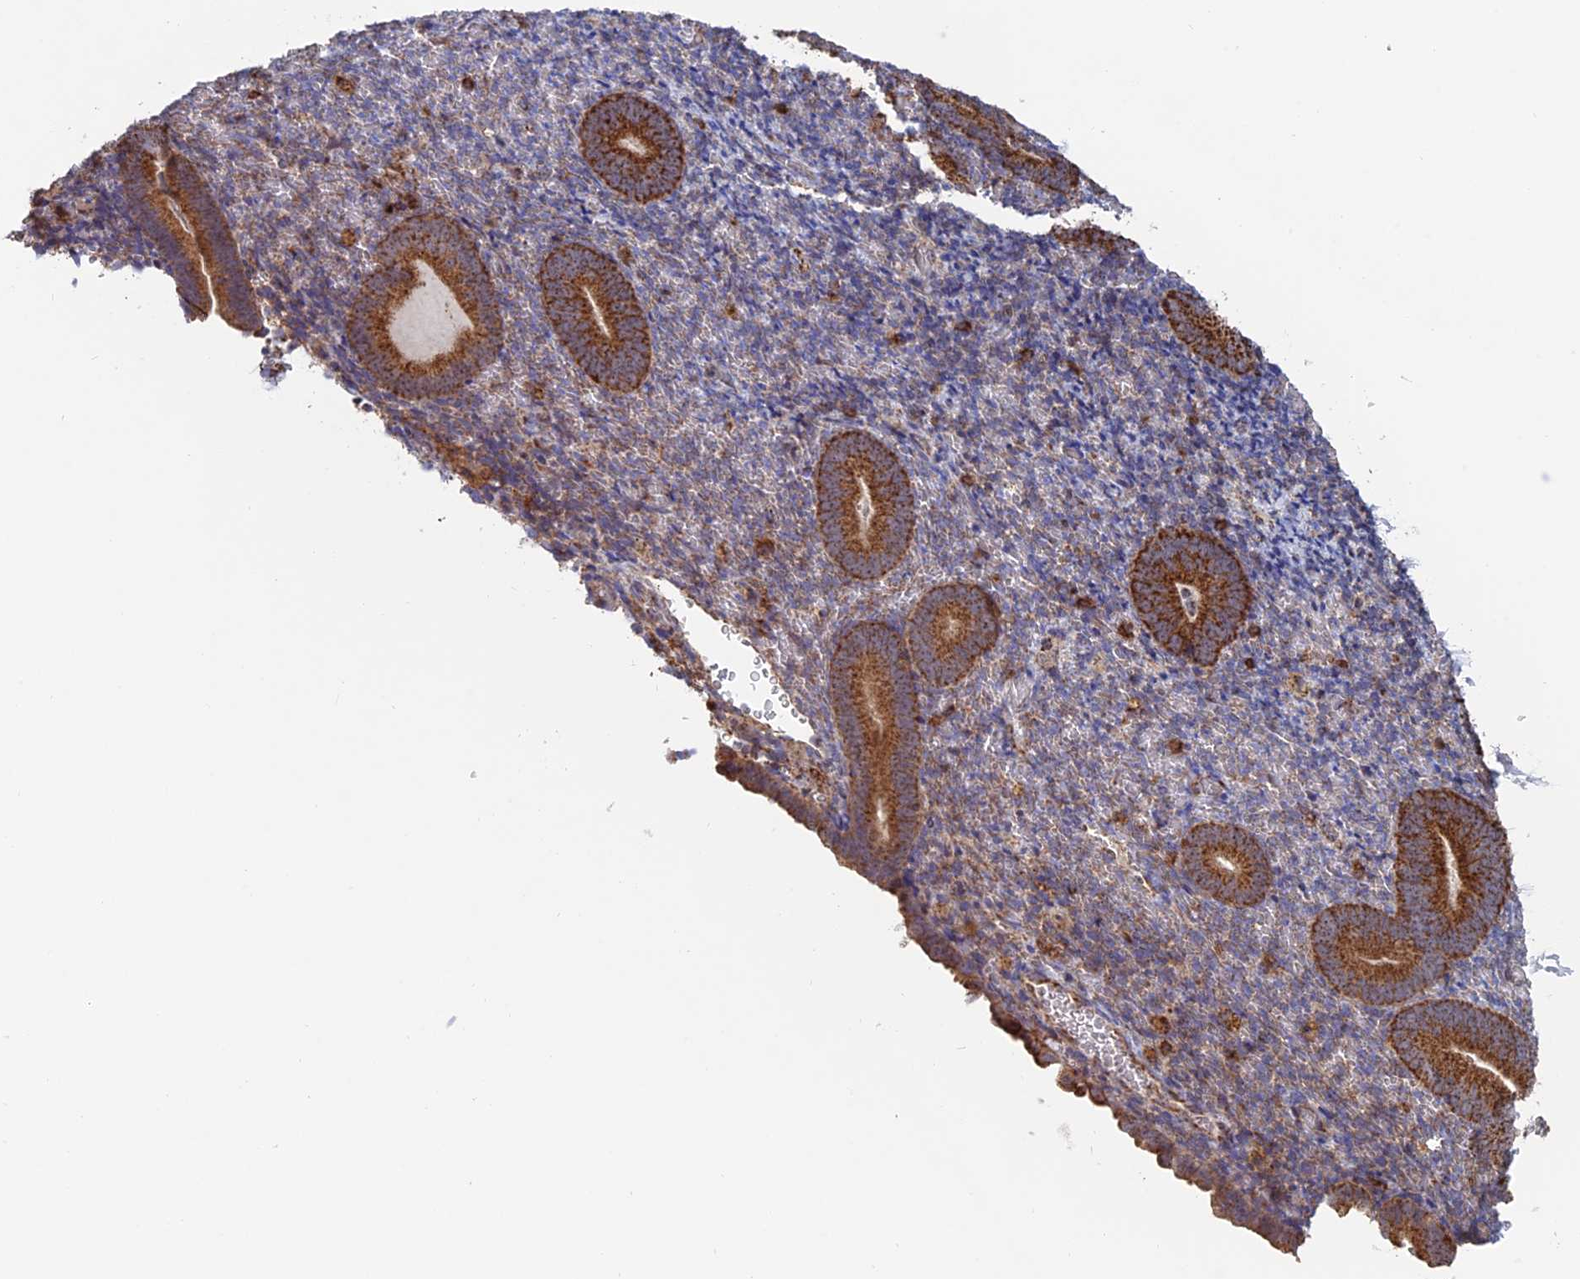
{"staining": {"intensity": "negative", "quantity": "none", "location": "none"}, "tissue": "endometrium", "cell_type": "Cells in endometrial stroma", "image_type": "normal", "snomed": [{"axis": "morphology", "description": "Normal tissue, NOS"}, {"axis": "topography", "description": "Endometrium"}], "caption": "Immunohistochemistry image of benign endometrium stained for a protein (brown), which shows no staining in cells in endometrial stroma.", "gene": "DTYMK", "patient": {"sex": "female", "age": 51}}